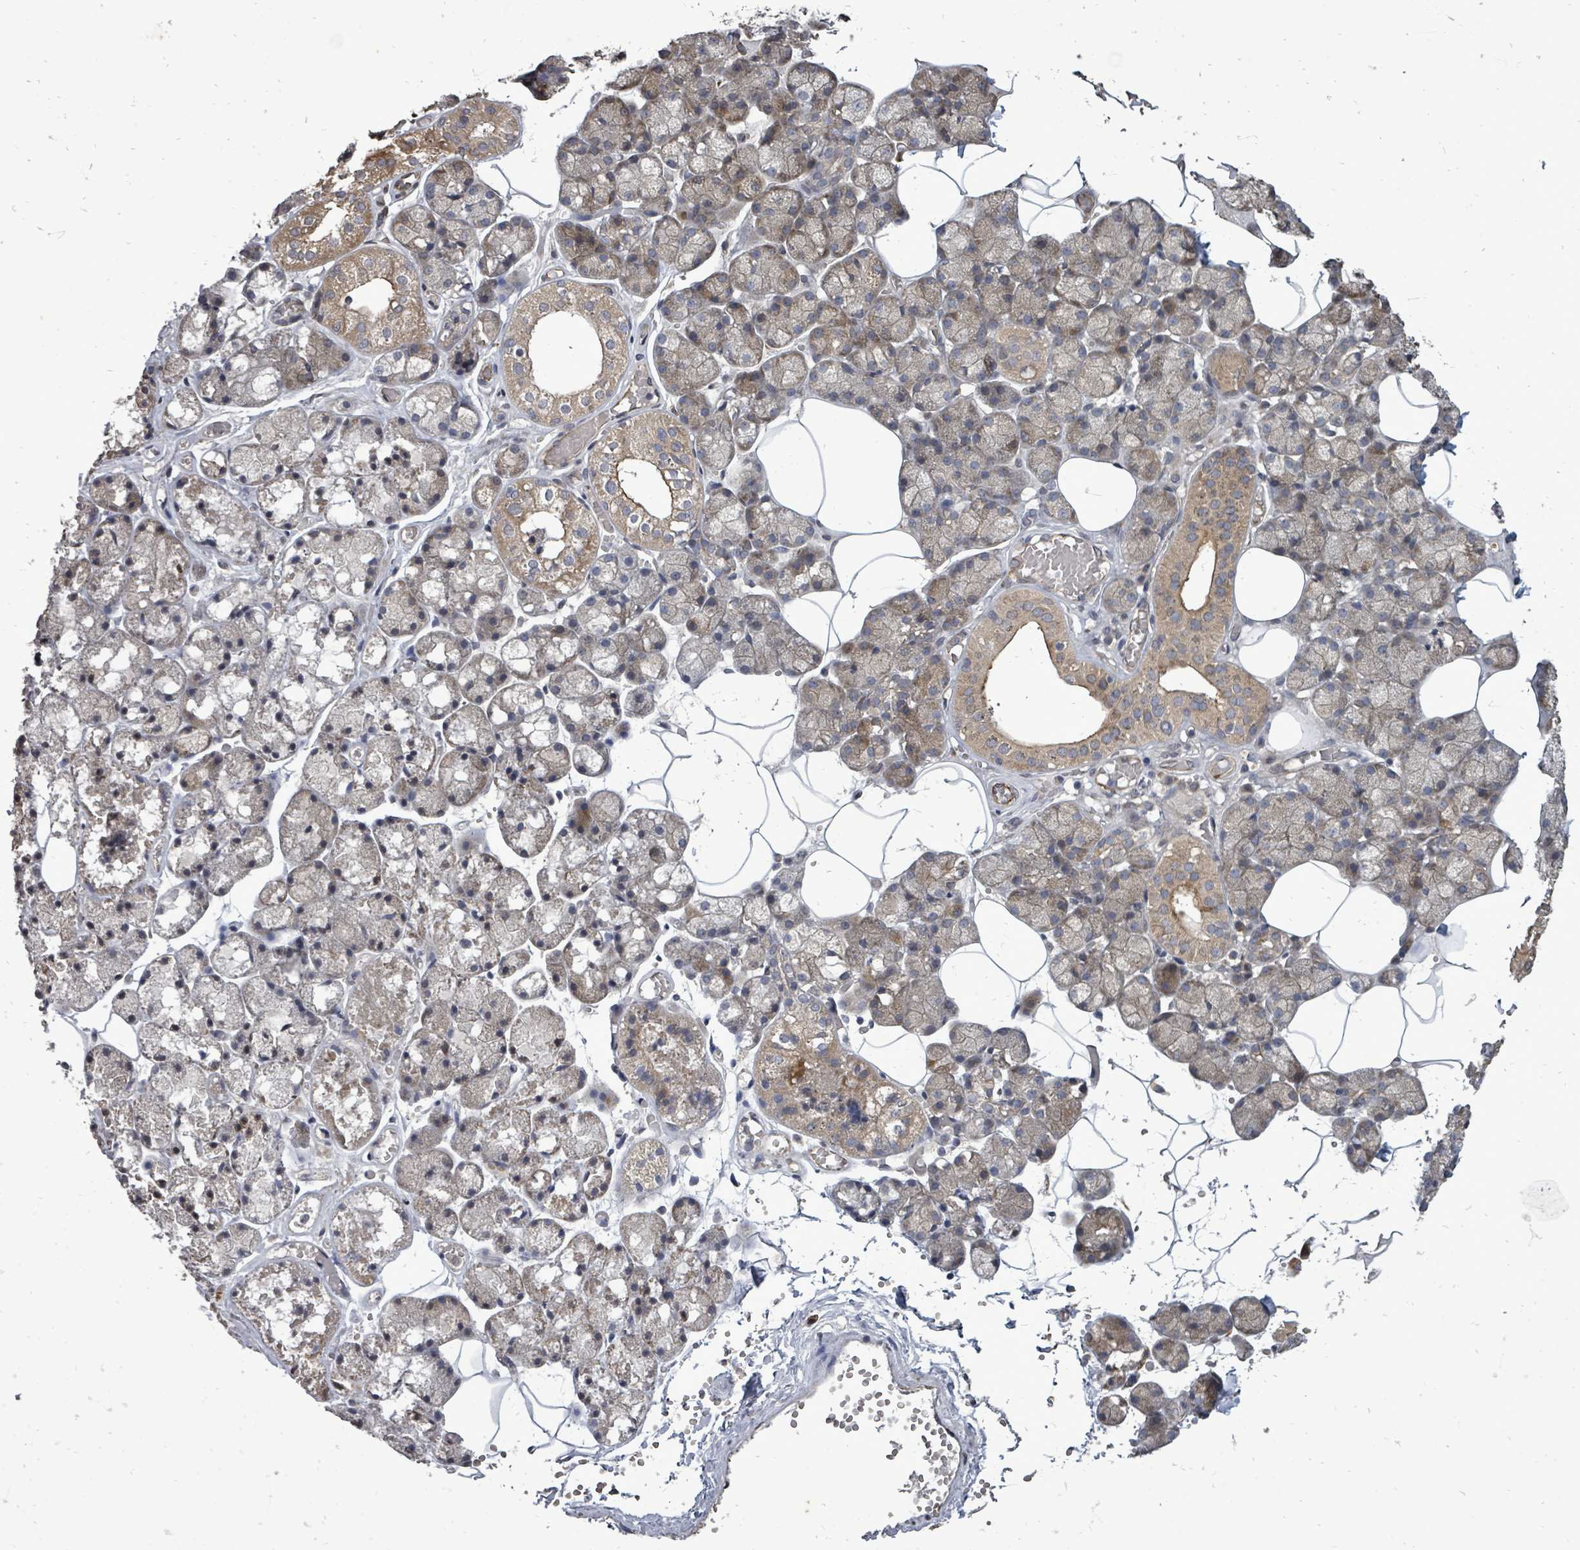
{"staining": {"intensity": "moderate", "quantity": ">75%", "location": "cytoplasmic/membranous"}, "tissue": "salivary gland", "cell_type": "Glandular cells", "image_type": "normal", "snomed": [{"axis": "morphology", "description": "Normal tissue, NOS"}, {"axis": "topography", "description": "Salivary gland"}], "caption": "Immunohistochemical staining of unremarkable salivary gland shows >75% levels of moderate cytoplasmic/membranous protein staining in approximately >75% of glandular cells. Using DAB (brown) and hematoxylin (blue) stains, captured at high magnification using brightfield microscopy.", "gene": "RALGAPB", "patient": {"sex": "male", "age": 62}}